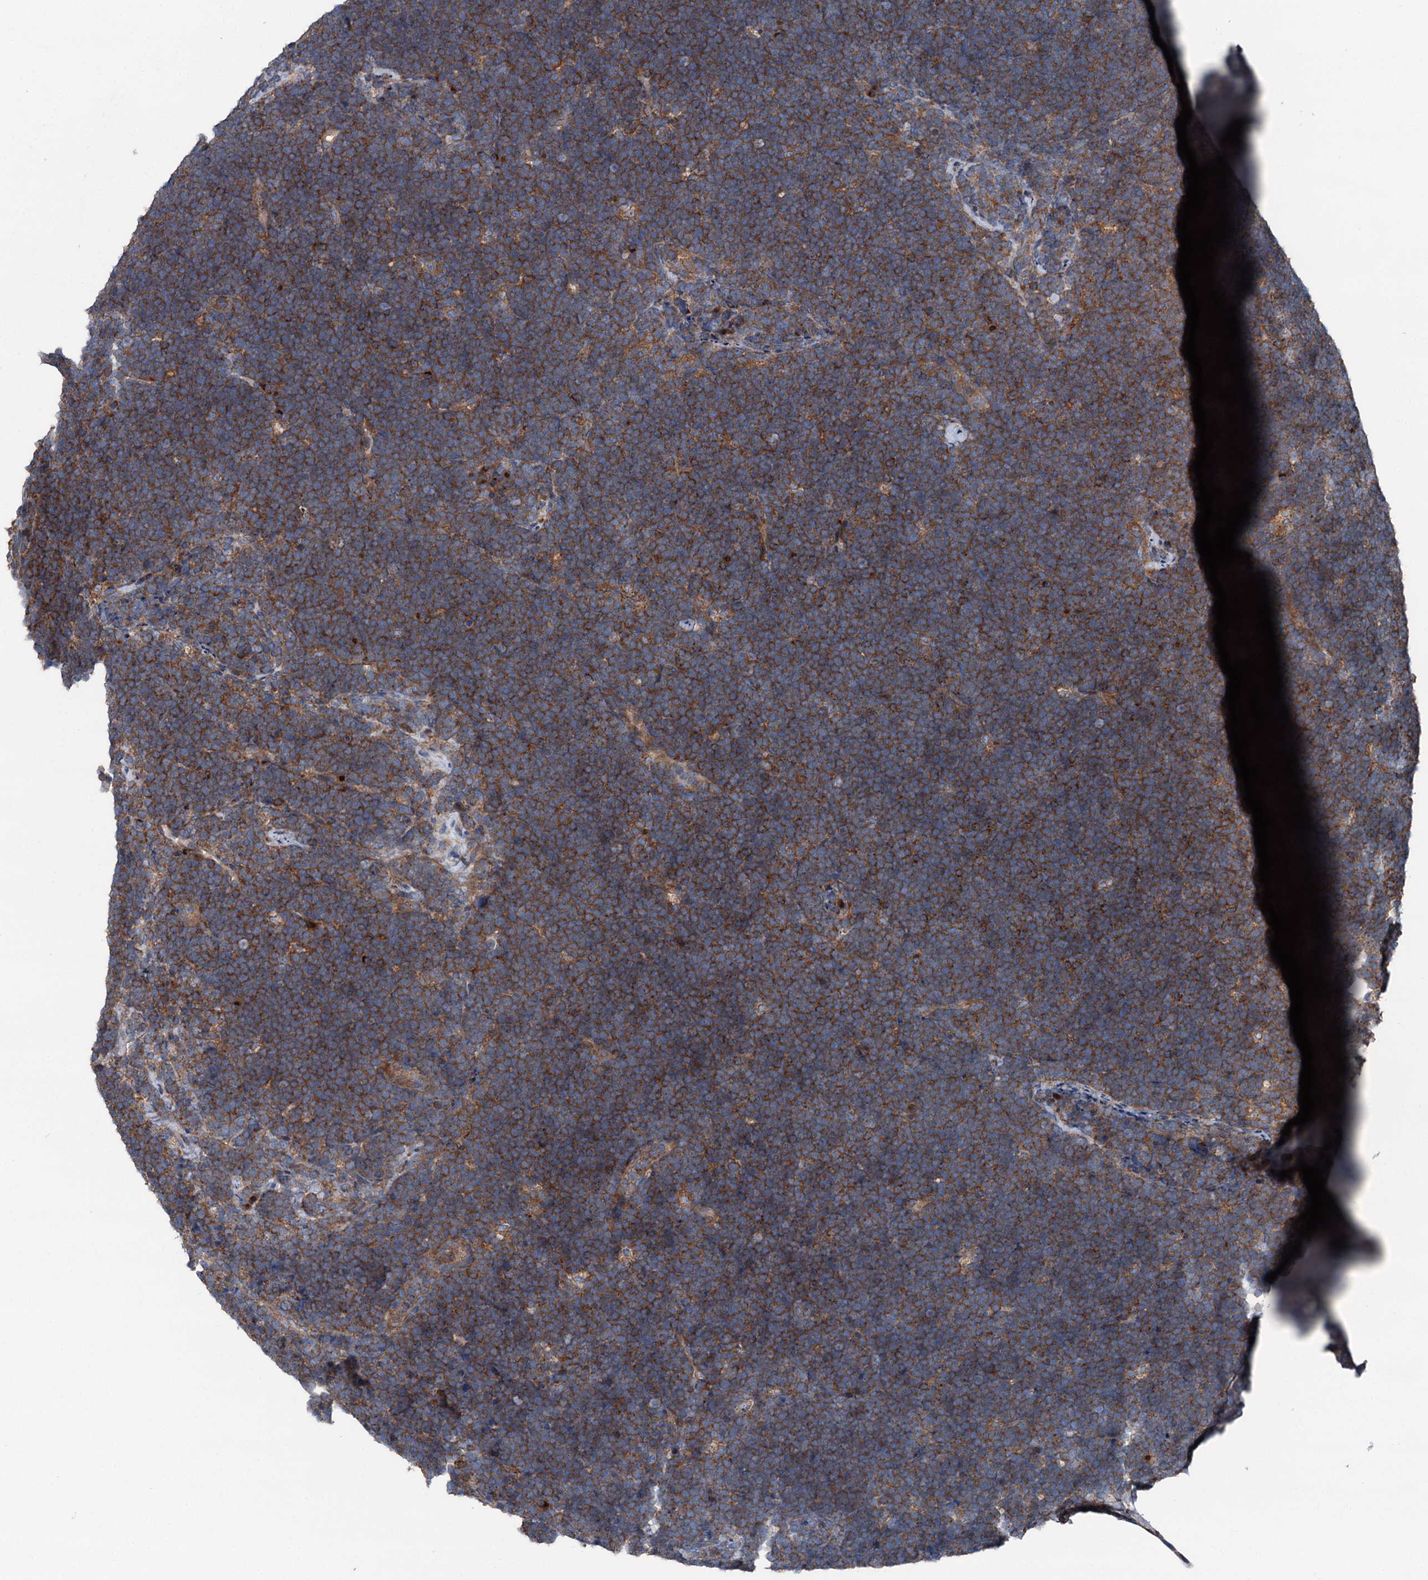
{"staining": {"intensity": "strong", "quantity": ">75%", "location": "cytoplasmic/membranous"}, "tissue": "lymphoma", "cell_type": "Tumor cells", "image_type": "cancer", "snomed": [{"axis": "morphology", "description": "Malignant lymphoma, non-Hodgkin's type, High grade"}, {"axis": "topography", "description": "Lymph node"}], "caption": "Lymphoma stained with DAB immunohistochemistry (IHC) shows high levels of strong cytoplasmic/membranous positivity in about >75% of tumor cells. Immunohistochemistry (ihc) stains the protein in brown and the nuclei are stained blue.", "gene": "RUFY1", "patient": {"sex": "male", "age": 13}}